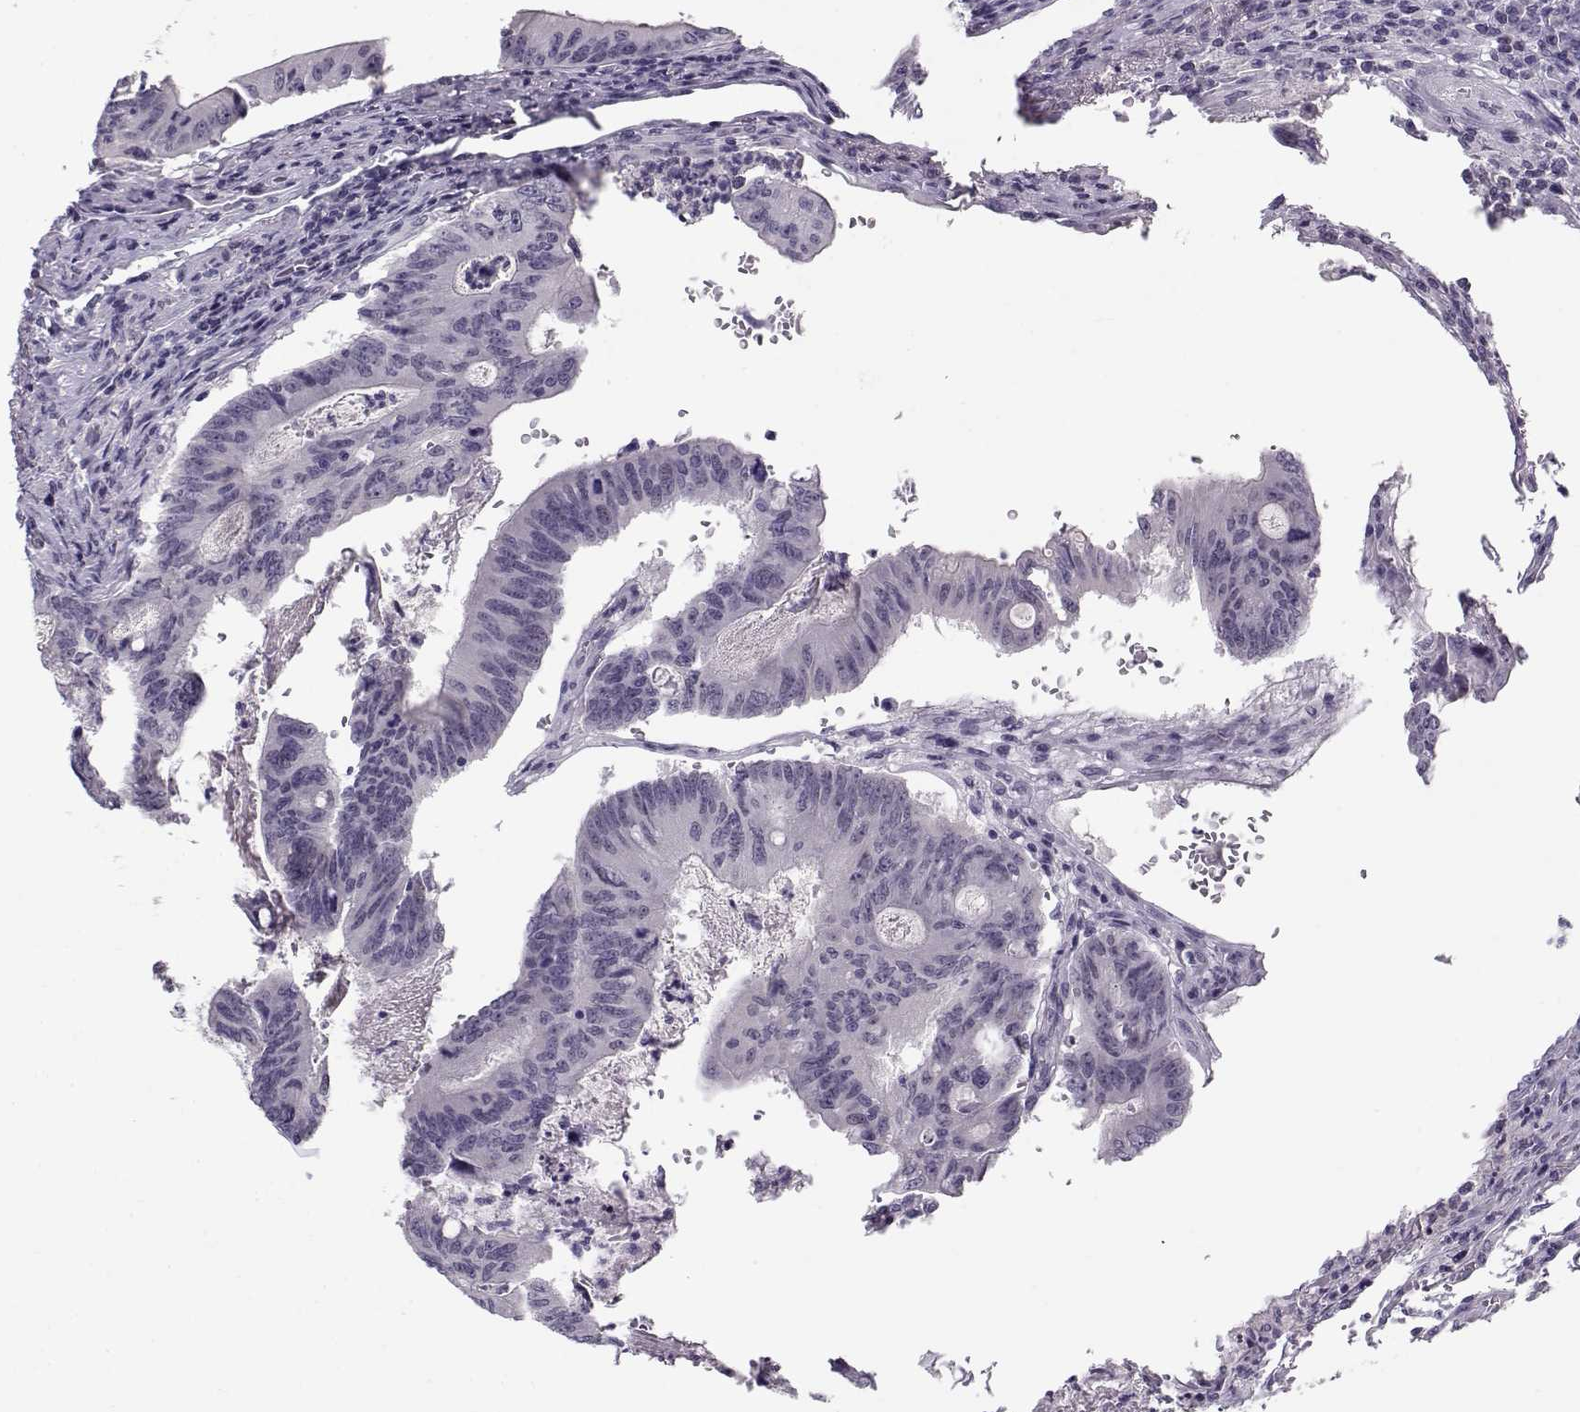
{"staining": {"intensity": "negative", "quantity": "none", "location": "none"}, "tissue": "colorectal cancer", "cell_type": "Tumor cells", "image_type": "cancer", "snomed": [{"axis": "morphology", "description": "Adenocarcinoma, NOS"}, {"axis": "topography", "description": "Colon"}], "caption": "This is a photomicrograph of IHC staining of colorectal cancer, which shows no staining in tumor cells.", "gene": "C16orf86", "patient": {"sex": "female", "age": 70}}